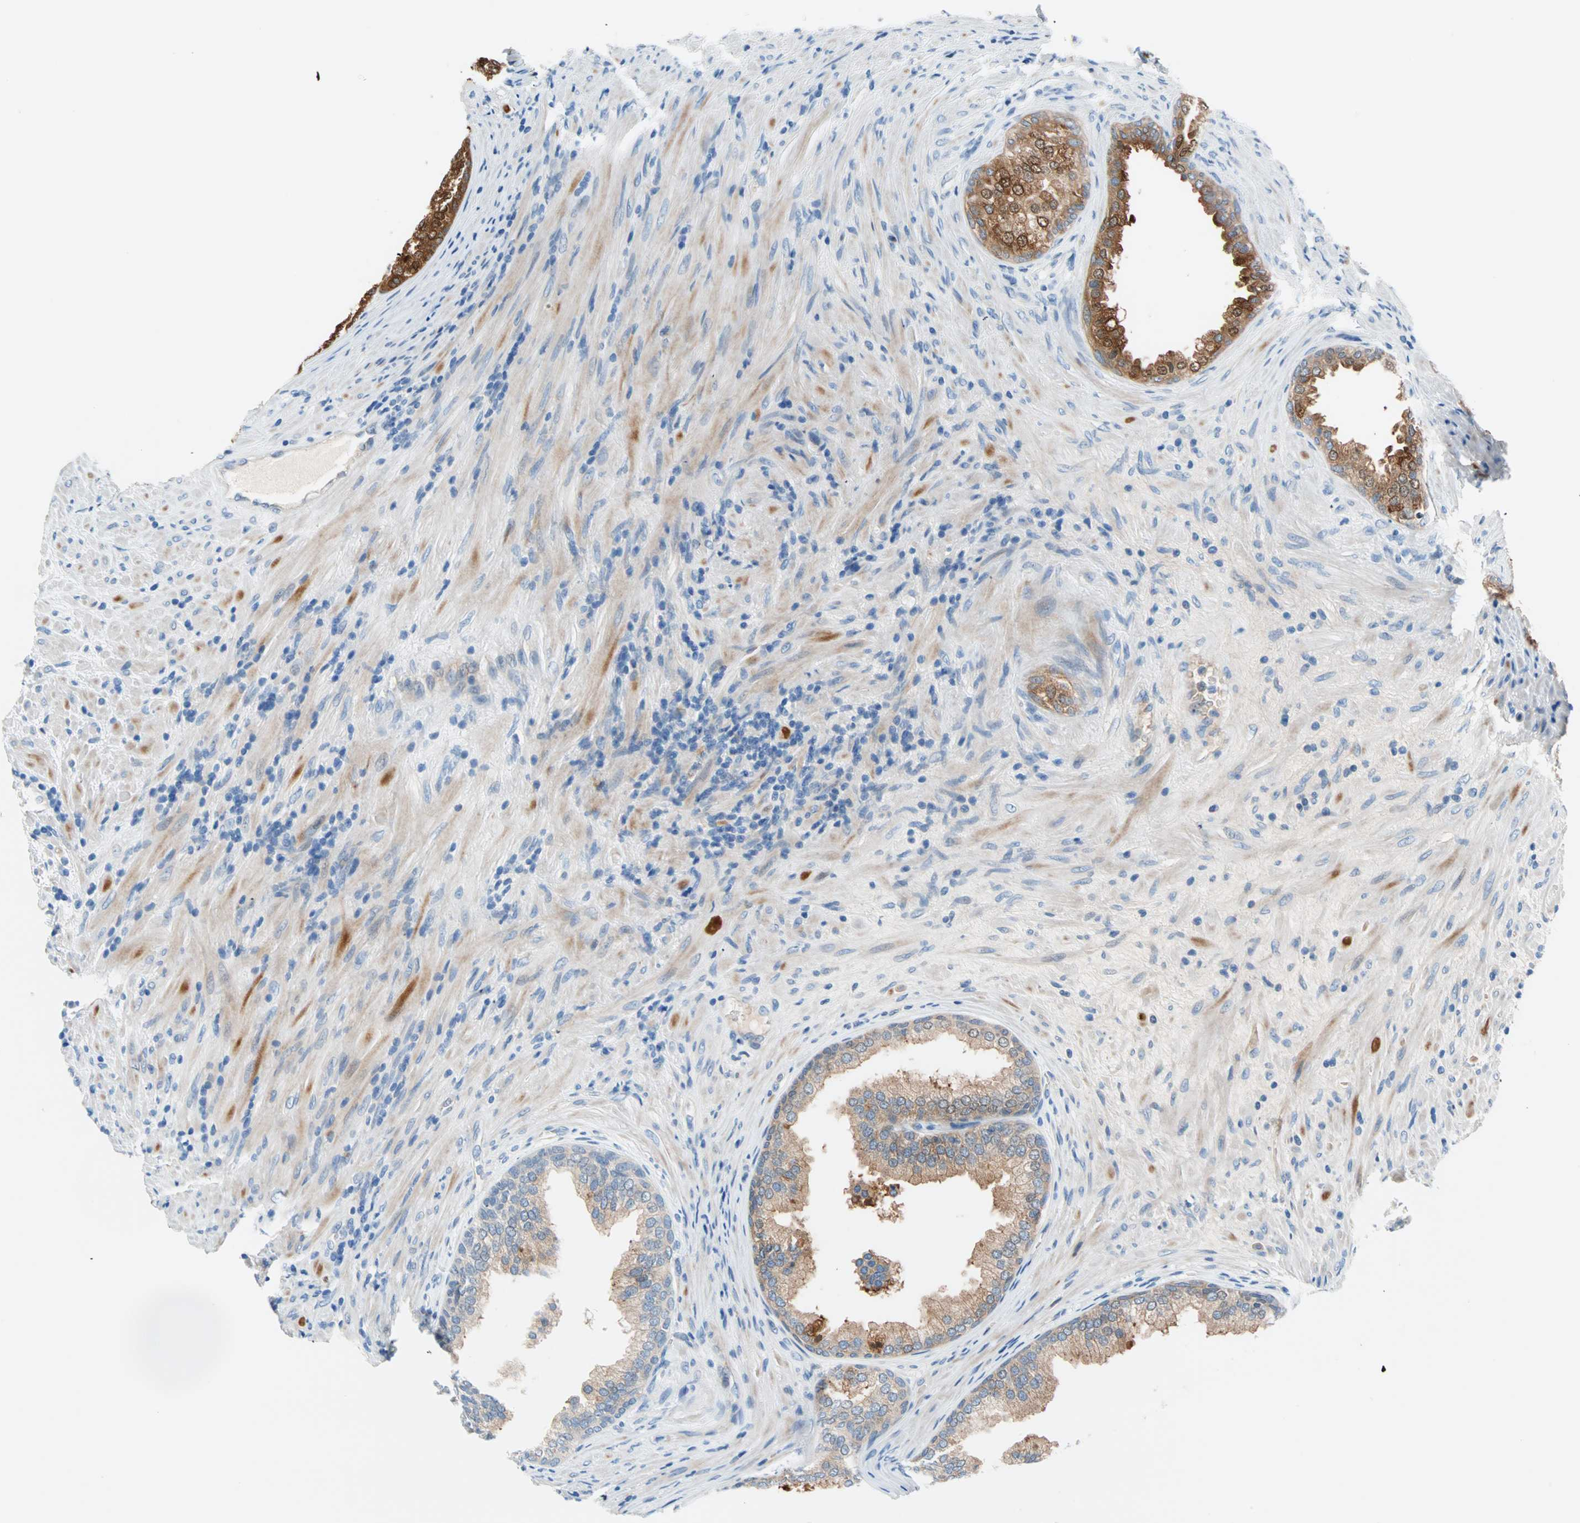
{"staining": {"intensity": "strong", "quantity": ">75%", "location": "cytoplasmic/membranous"}, "tissue": "prostate", "cell_type": "Glandular cells", "image_type": "normal", "snomed": [{"axis": "morphology", "description": "Normal tissue, NOS"}, {"axis": "topography", "description": "Prostate"}], "caption": "Prostate stained for a protein (brown) exhibits strong cytoplasmic/membranous positive staining in about >75% of glandular cells.", "gene": "TMEM163", "patient": {"sex": "male", "age": 76}}